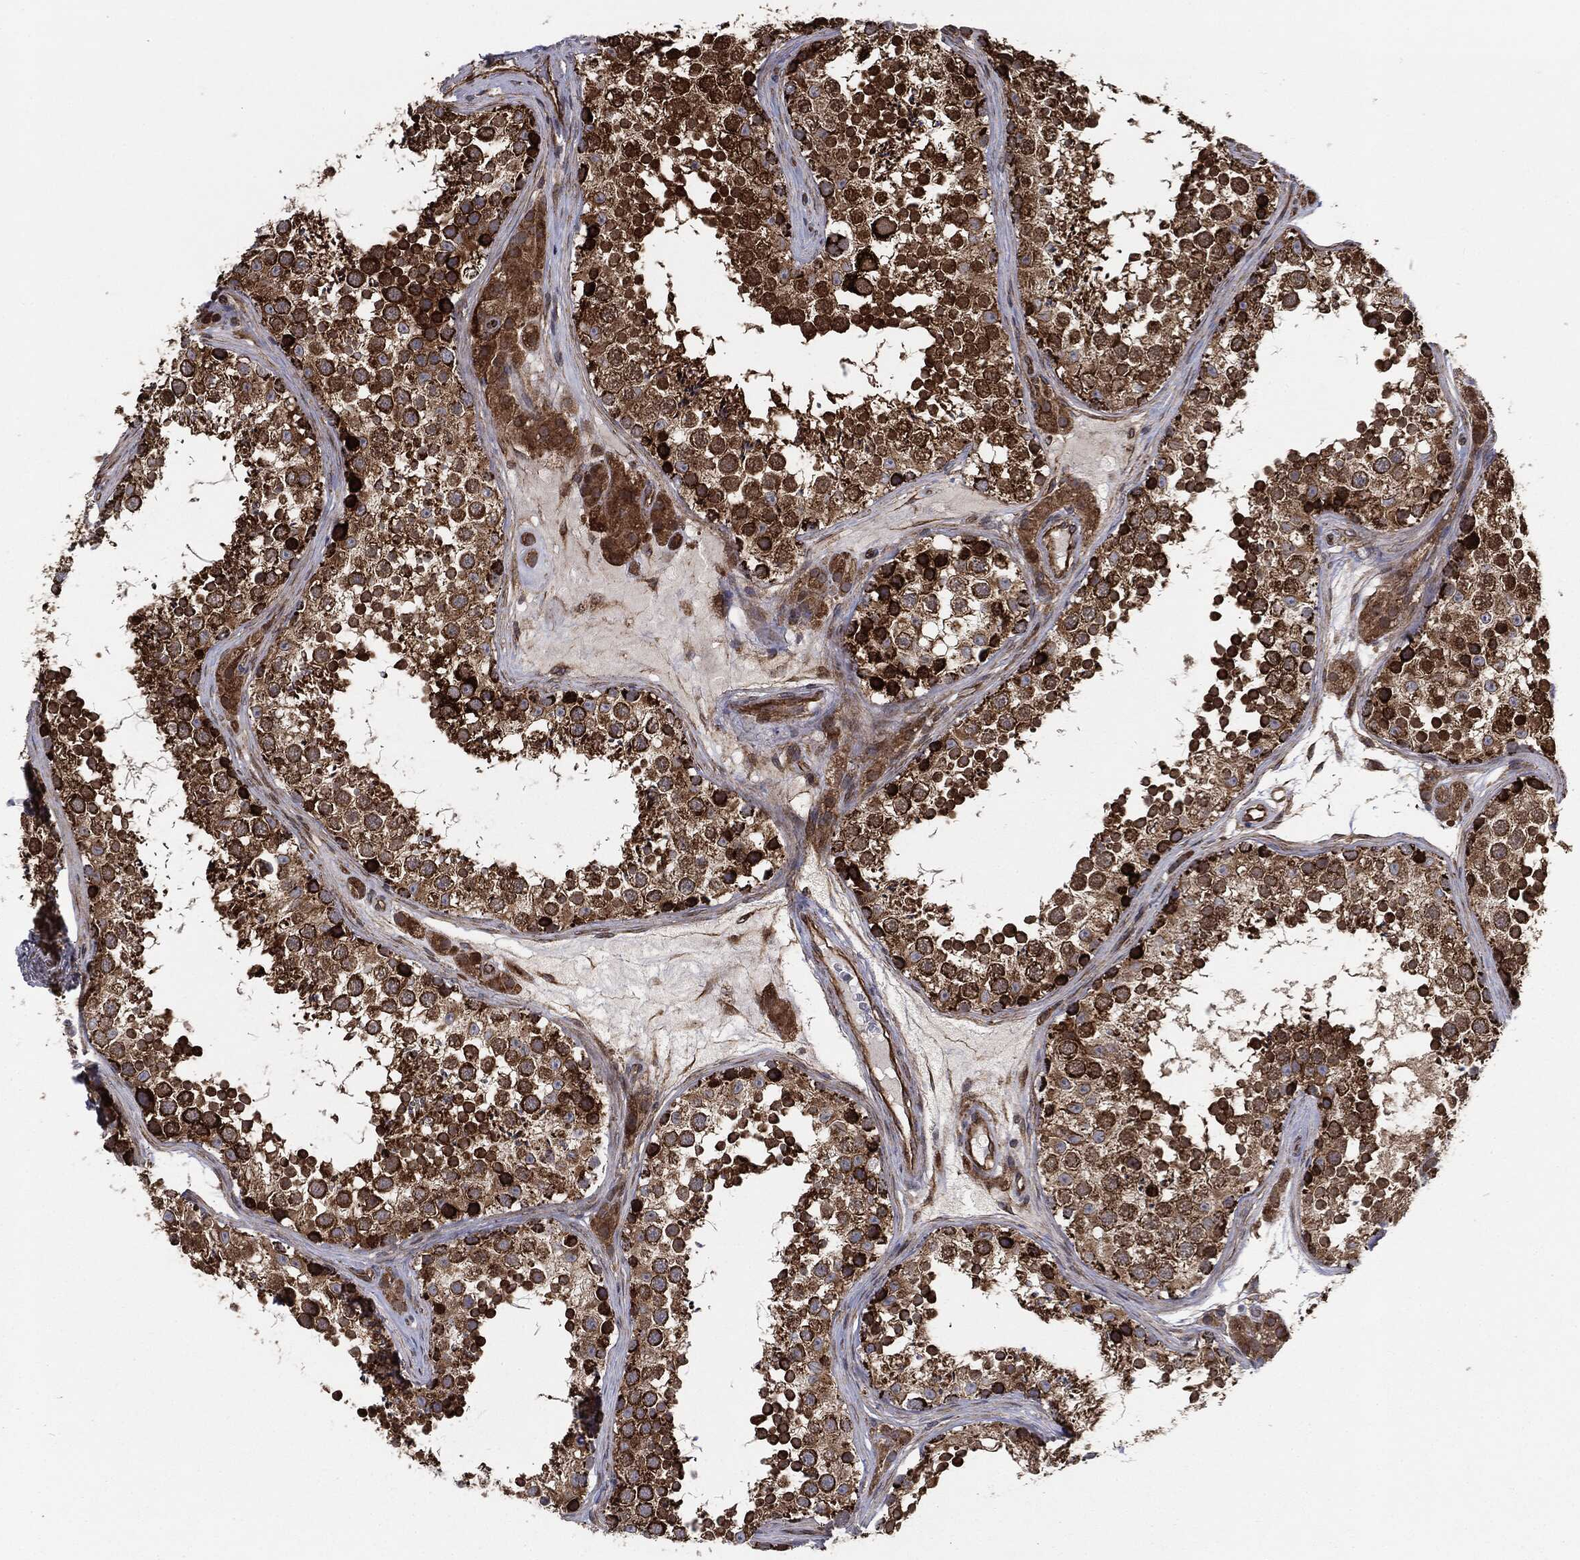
{"staining": {"intensity": "strong", "quantity": ">75%", "location": "cytoplasmic/membranous"}, "tissue": "testis", "cell_type": "Cells in seminiferous ducts", "image_type": "normal", "snomed": [{"axis": "morphology", "description": "Normal tissue, NOS"}, {"axis": "topography", "description": "Testis"}], "caption": "Immunohistochemistry (IHC) micrograph of unremarkable testis: testis stained using immunohistochemistry demonstrates high levels of strong protein expression localized specifically in the cytoplasmic/membranous of cells in seminiferous ducts, appearing as a cytoplasmic/membranous brown color.", "gene": "CYLD", "patient": {"sex": "male", "age": 41}}